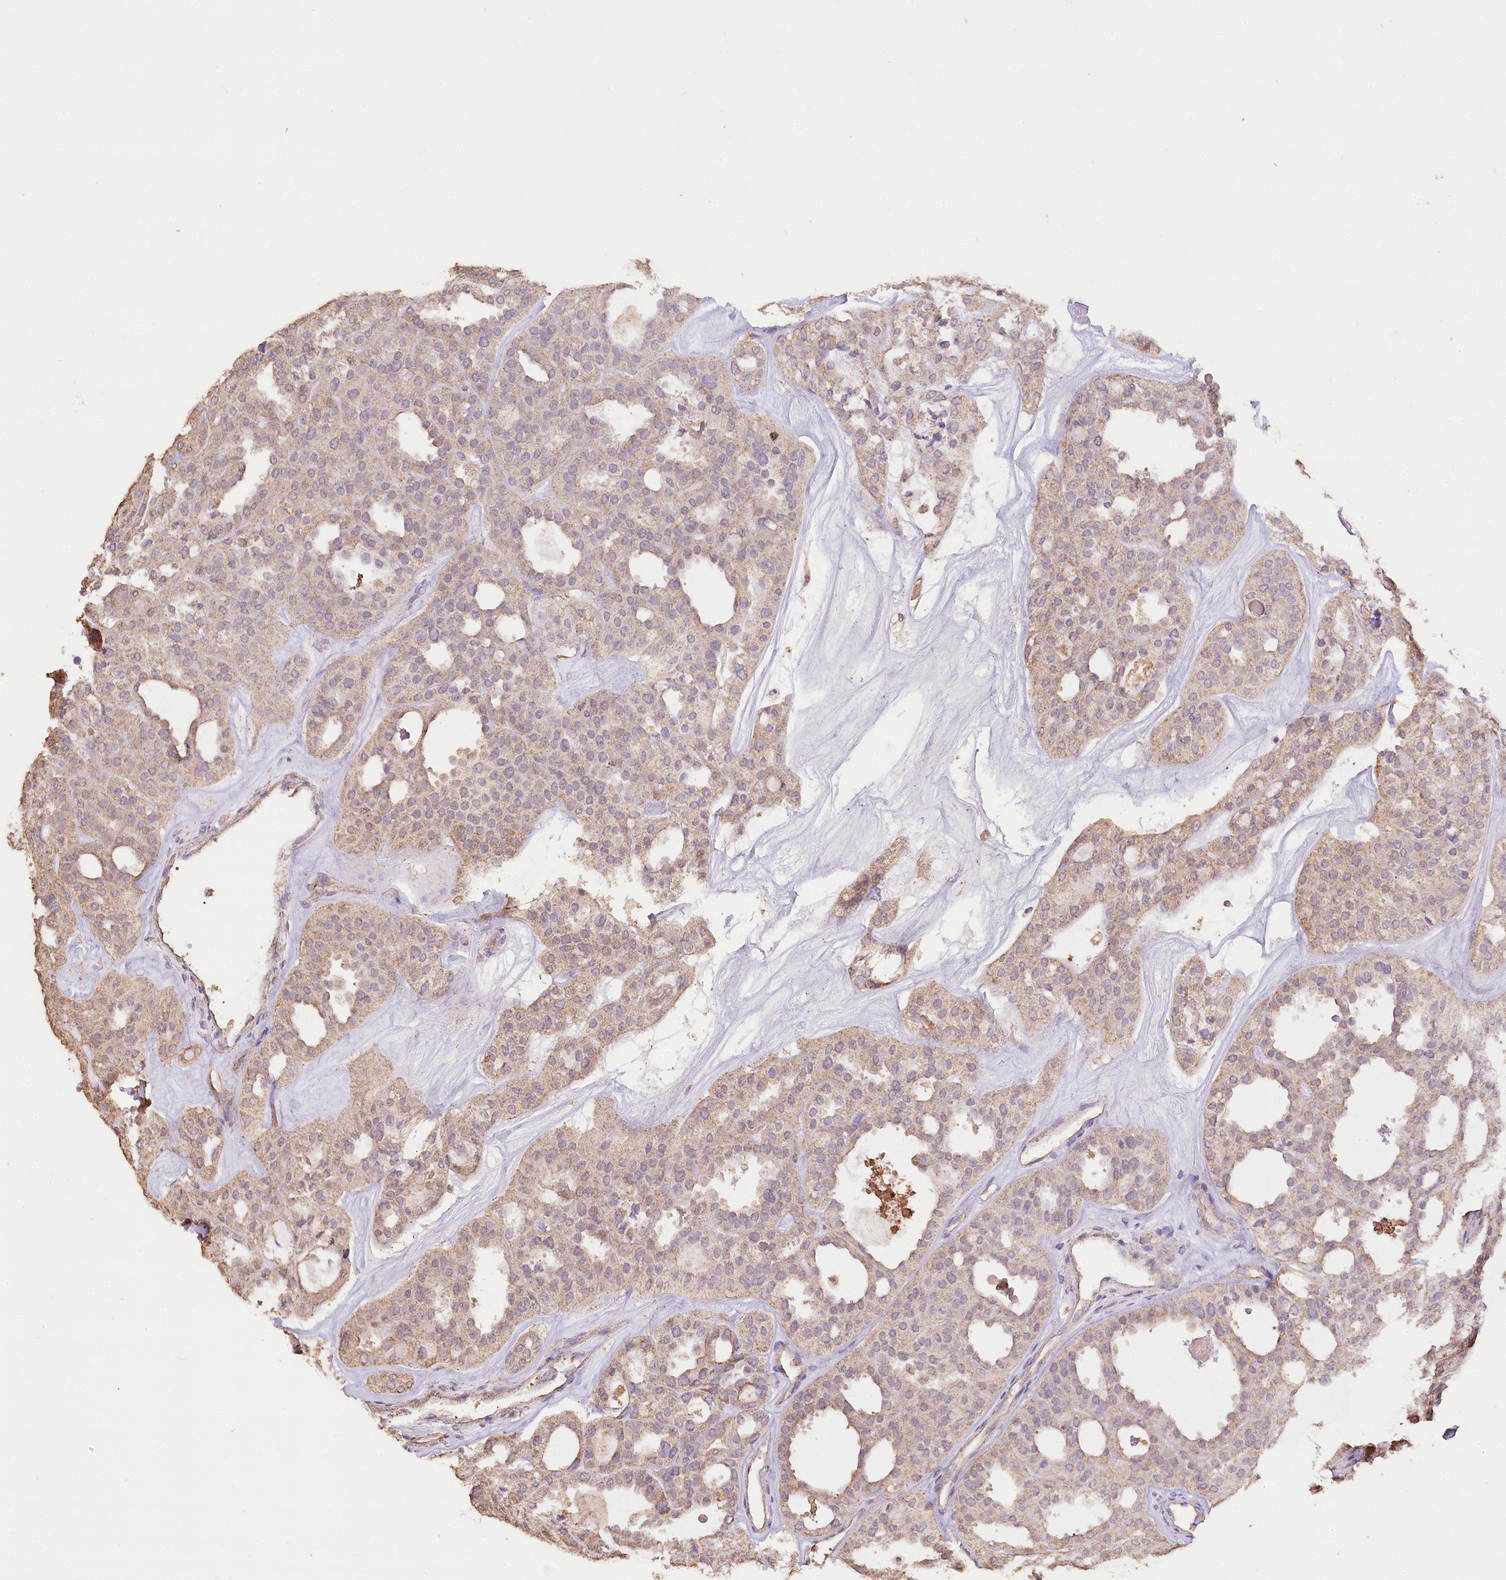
{"staining": {"intensity": "weak", "quantity": ">75%", "location": "cytoplasmic/membranous"}, "tissue": "thyroid cancer", "cell_type": "Tumor cells", "image_type": "cancer", "snomed": [{"axis": "morphology", "description": "Follicular adenoma carcinoma, NOS"}, {"axis": "topography", "description": "Thyroid gland"}], "caption": "Human follicular adenoma carcinoma (thyroid) stained with a protein marker displays weak staining in tumor cells.", "gene": "IREB2", "patient": {"sex": "male", "age": 75}}